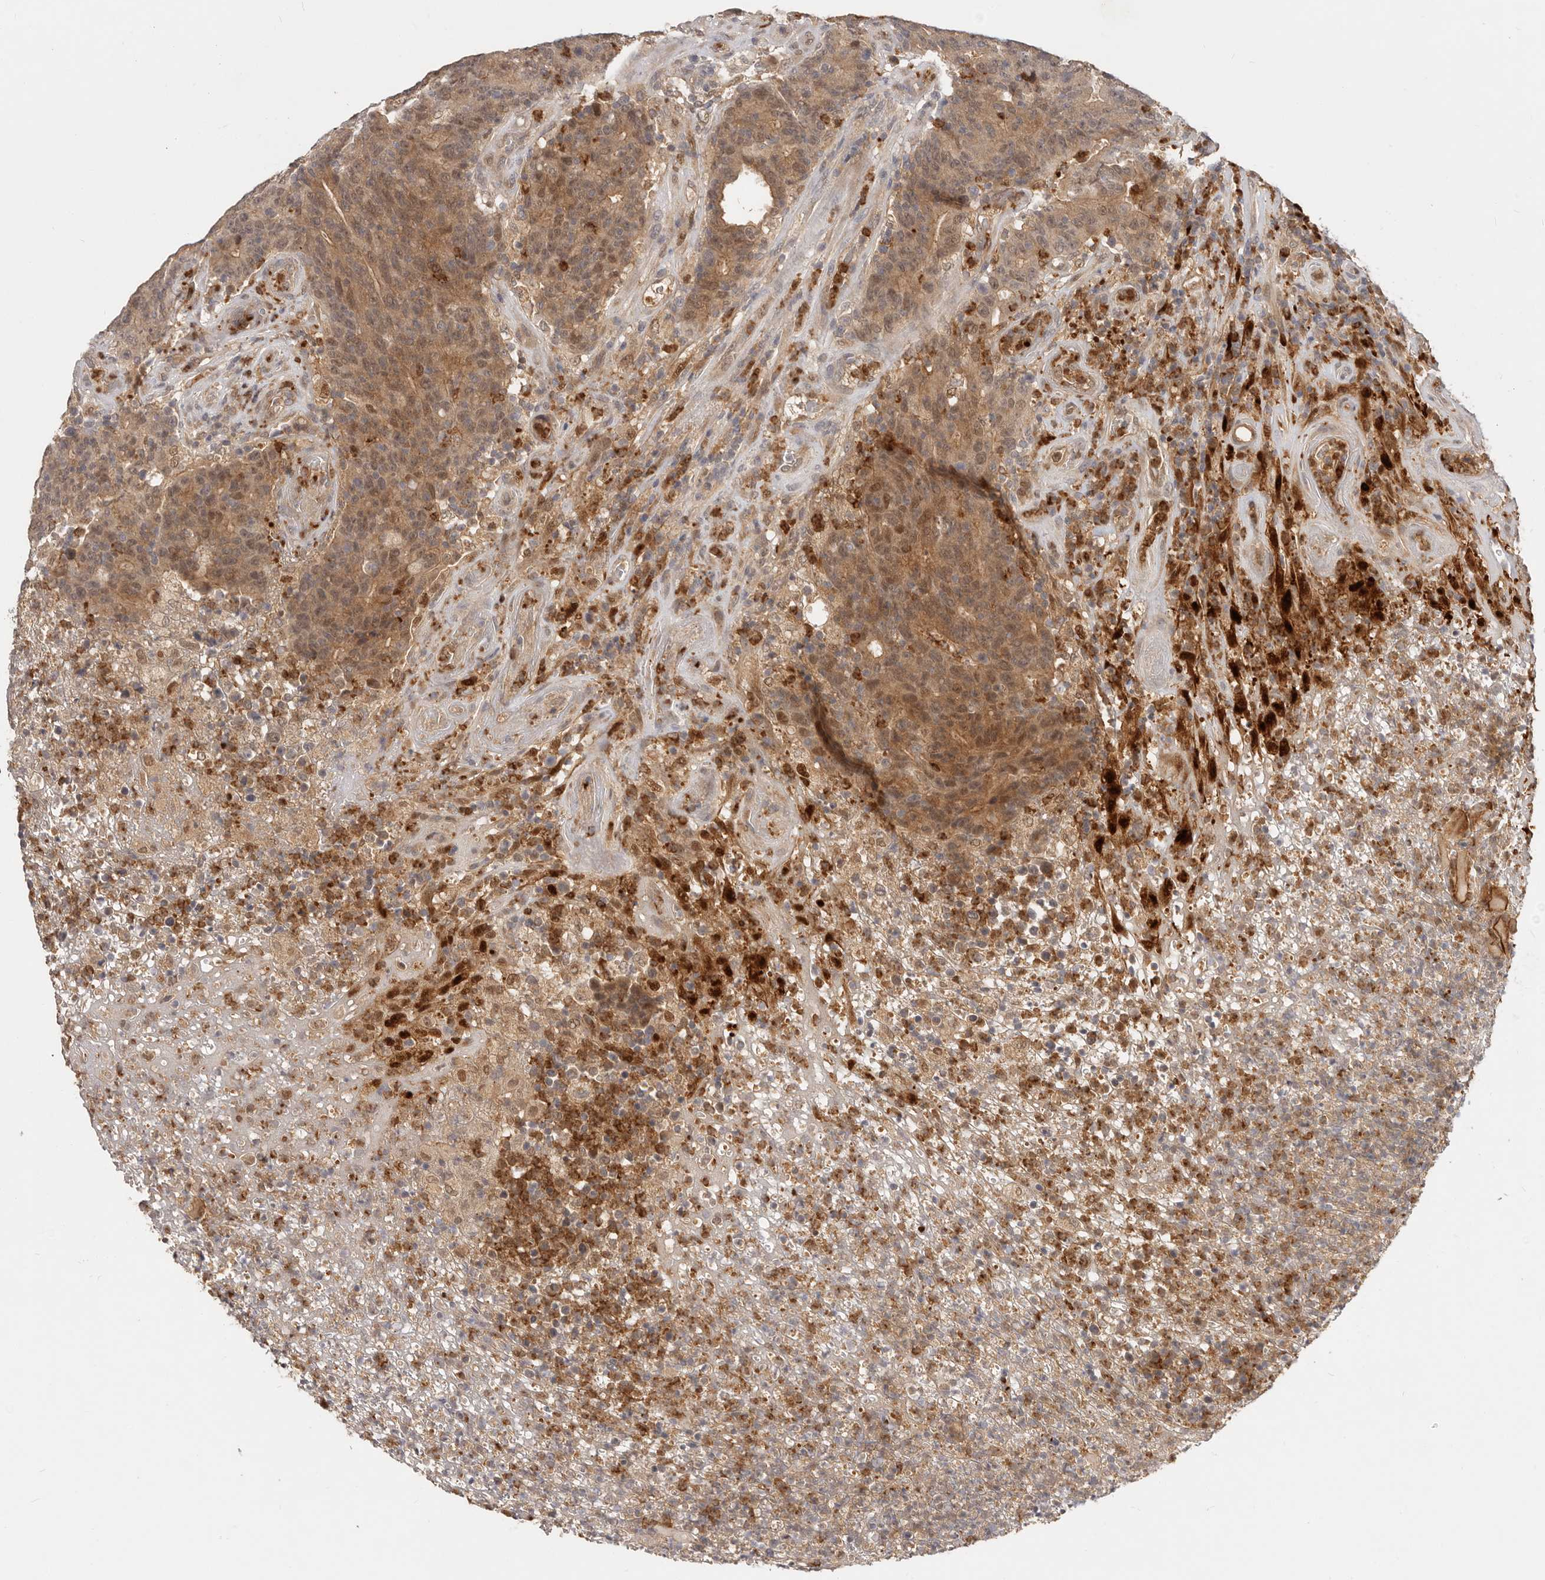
{"staining": {"intensity": "moderate", "quantity": ">75%", "location": "cytoplasmic/membranous,nuclear"}, "tissue": "colorectal cancer", "cell_type": "Tumor cells", "image_type": "cancer", "snomed": [{"axis": "morphology", "description": "Normal tissue, NOS"}, {"axis": "morphology", "description": "Adenocarcinoma, NOS"}, {"axis": "topography", "description": "Colon"}], "caption": "This image exhibits IHC staining of human adenocarcinoma (colorectal), with medium moderate cytoplasmic/membranous and nuclear positivity in approximately >75% of tumor cells.", "gene": "USP49", "patient": {"sex": "female", "age": 75}}